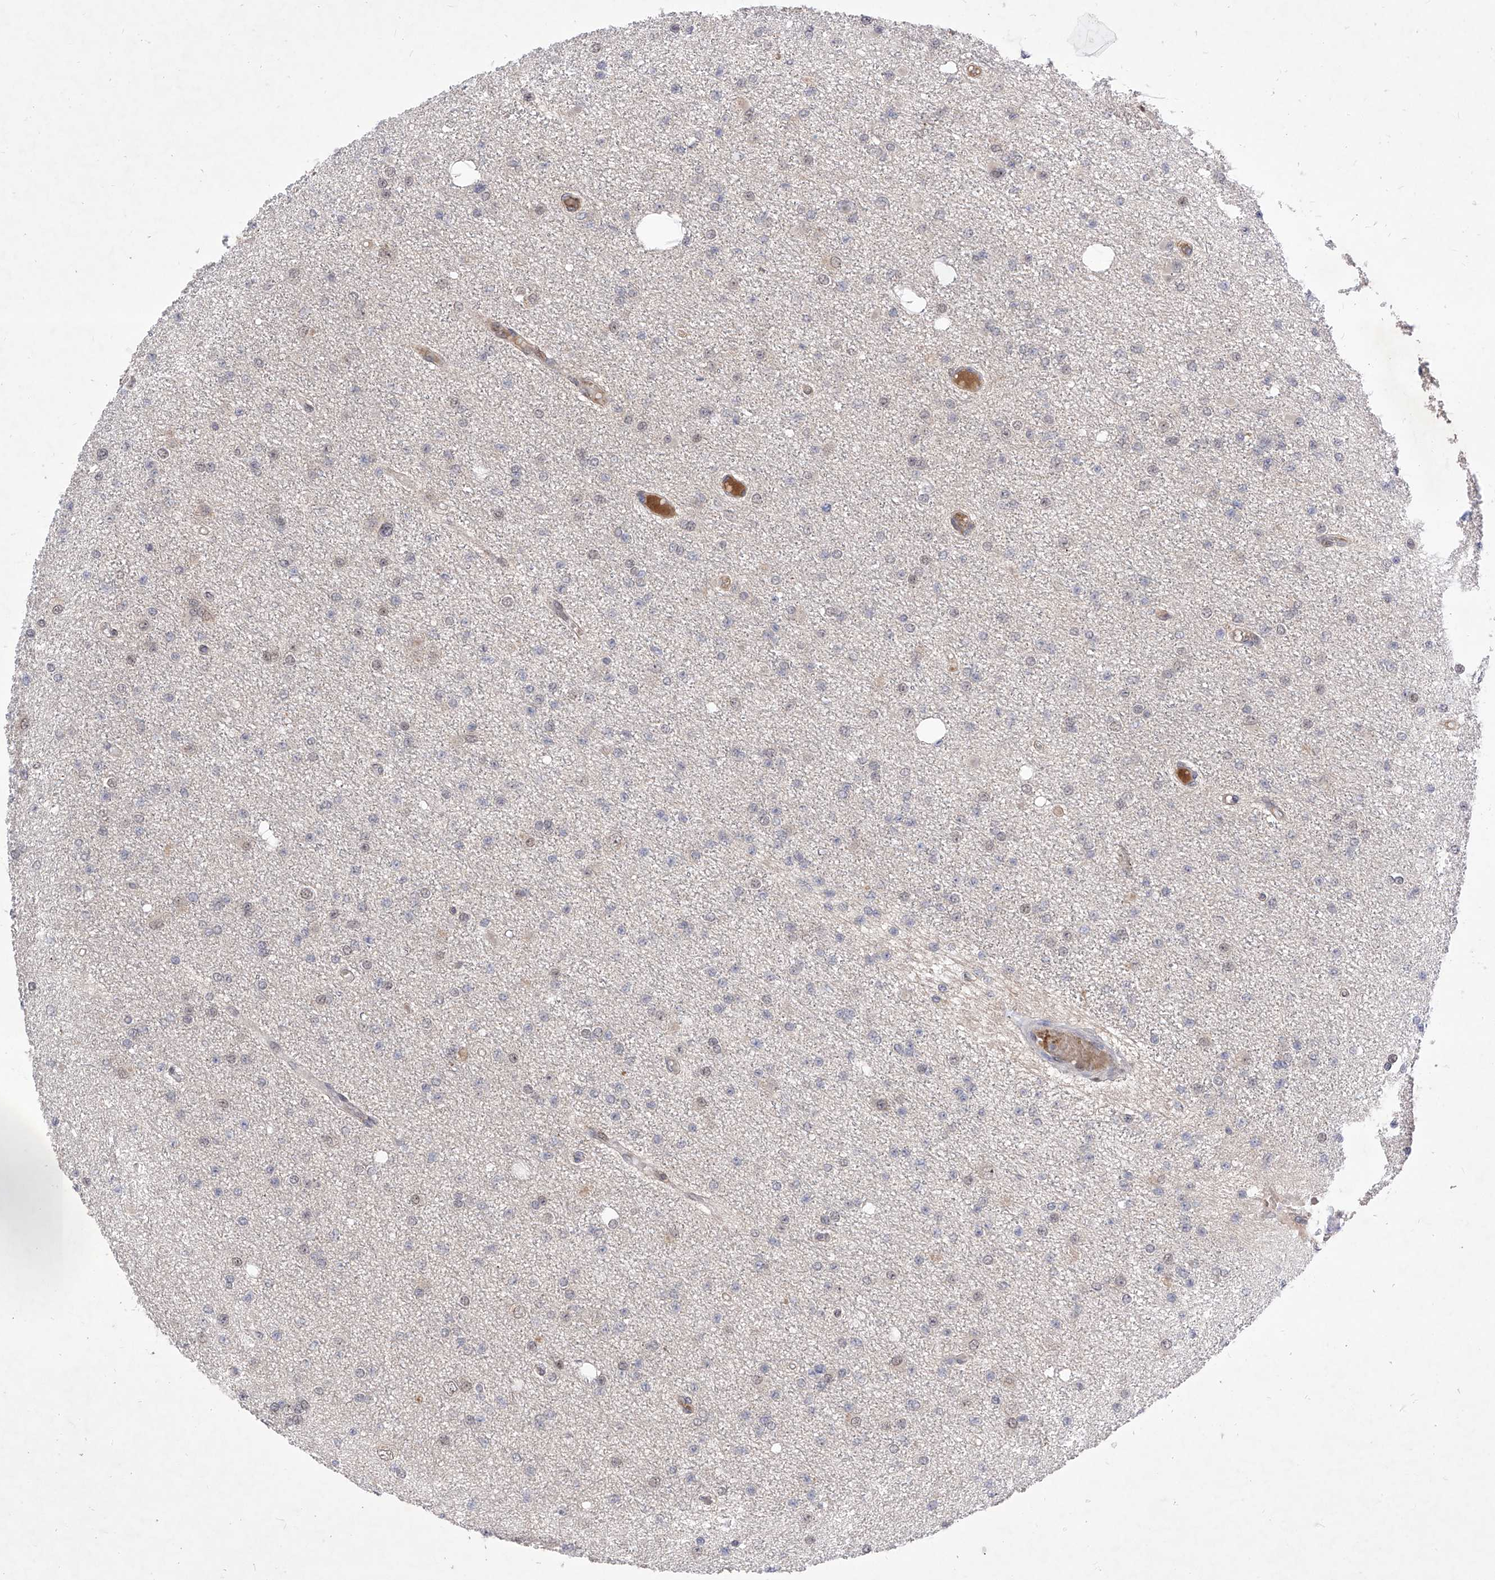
{"staining": {"intensity": "negative", "quantity": "none", "location": "none"}, "tissue": "glioma", "cell_type": "Tumor cells", "image_type": "cancer", "snomed": [{"axis": "morphology", "description": "Glioma, malignant, Low grade"}, {"axis": "topography", "description": "Brain"}], "caption": "The photomicrograph displays no significant positivity in tumor cells of low-grade glioma (malignant).", "gene": "LGR4", "patient": {"sex": "female", "age": 22}}